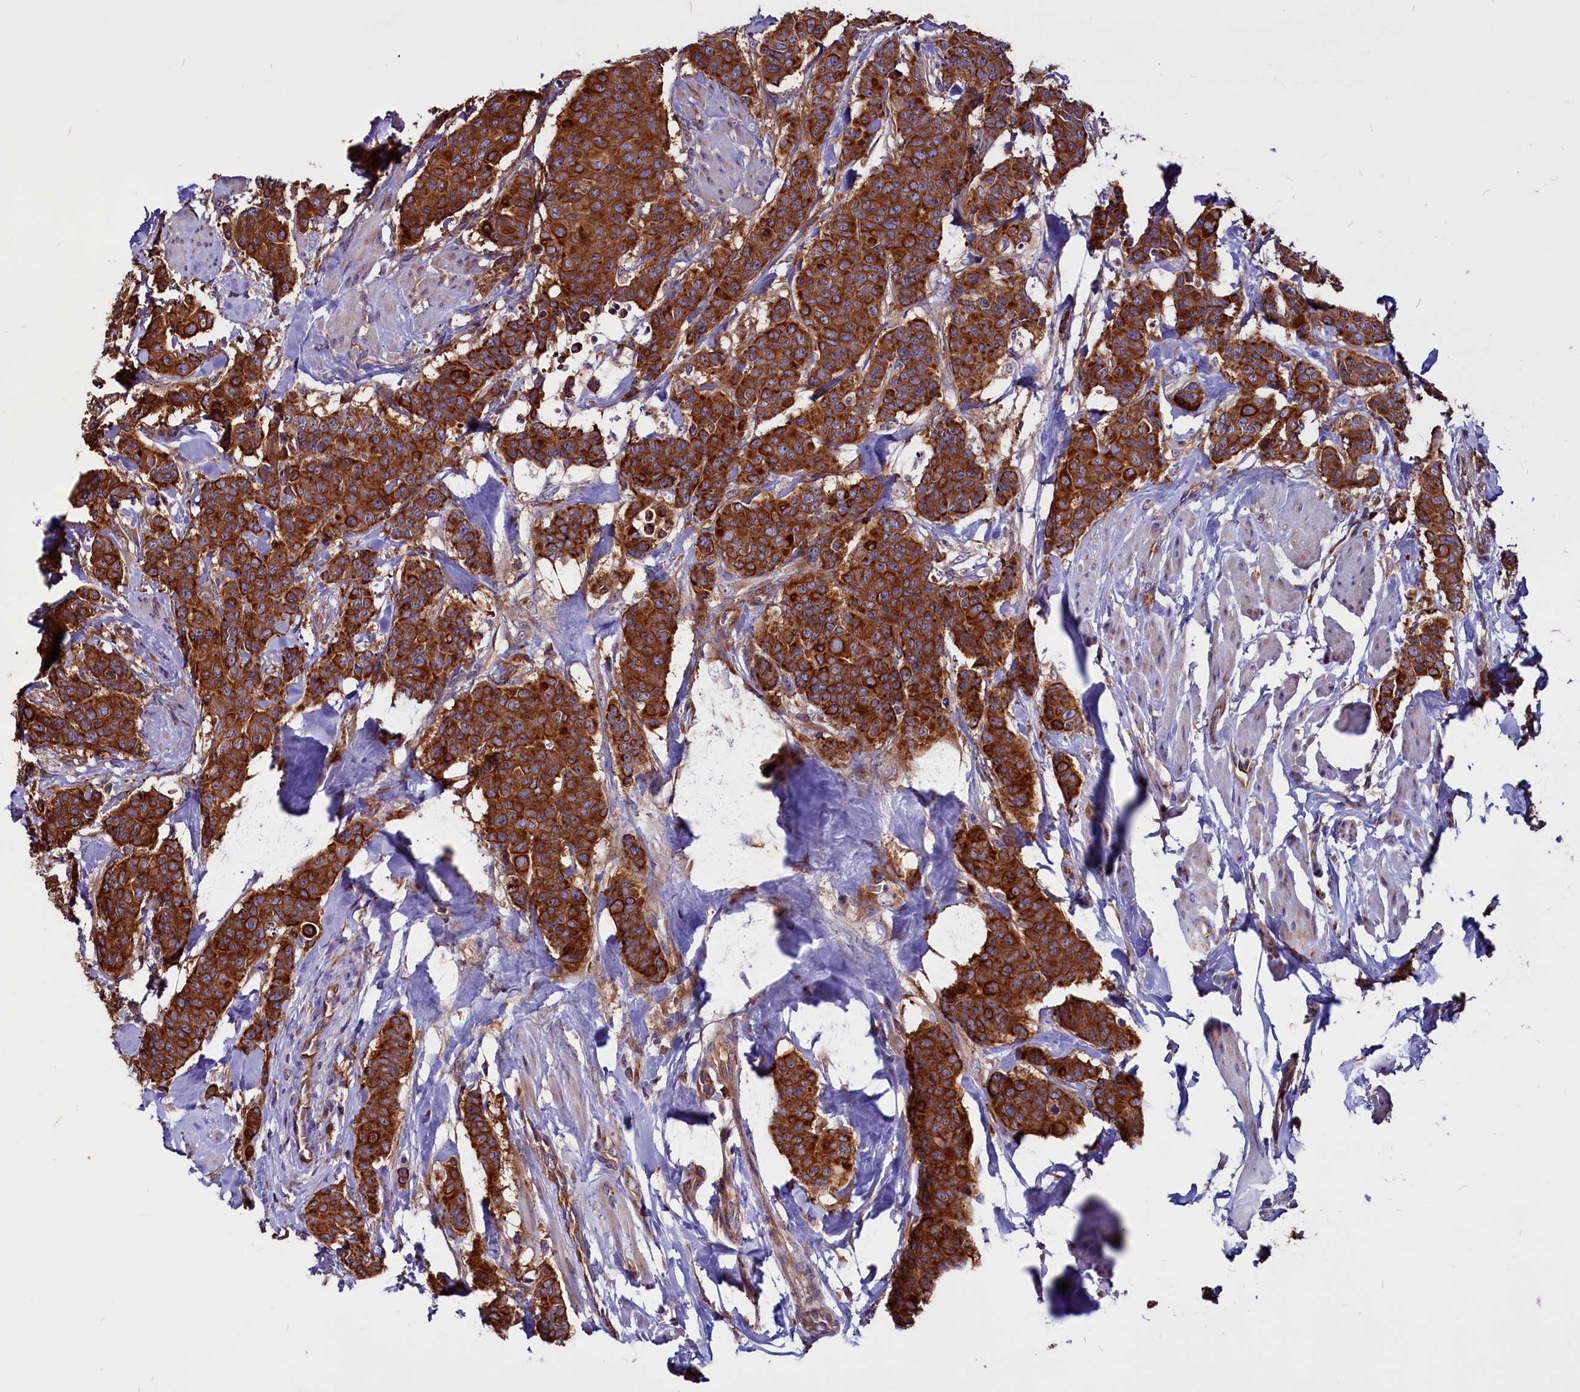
{"staining": {"intensity": "strong", "quantity": ">75%", "location": "cytoplasmic/membranous"}, "tissue": "breast cancer", "cell_type": "Tumor cells", "image_type": "cancer", "snomed": [{"axis": "morphology", "description": "Duct carcinoma"}, {"axis": "topography", "description": "Breast"}], "caption": "Breast cancer was stained to show a protein in brown. There is high levels of strong cytoplasmic/membranous positivity in about >75% of tumor cells. The staining was performed using DAB, with brown indicating positive protein expression. Nuclei are stained blue with hematoxylin.", "gene": "EIF3G", "patient": {"sex": "female", "age": 40}}